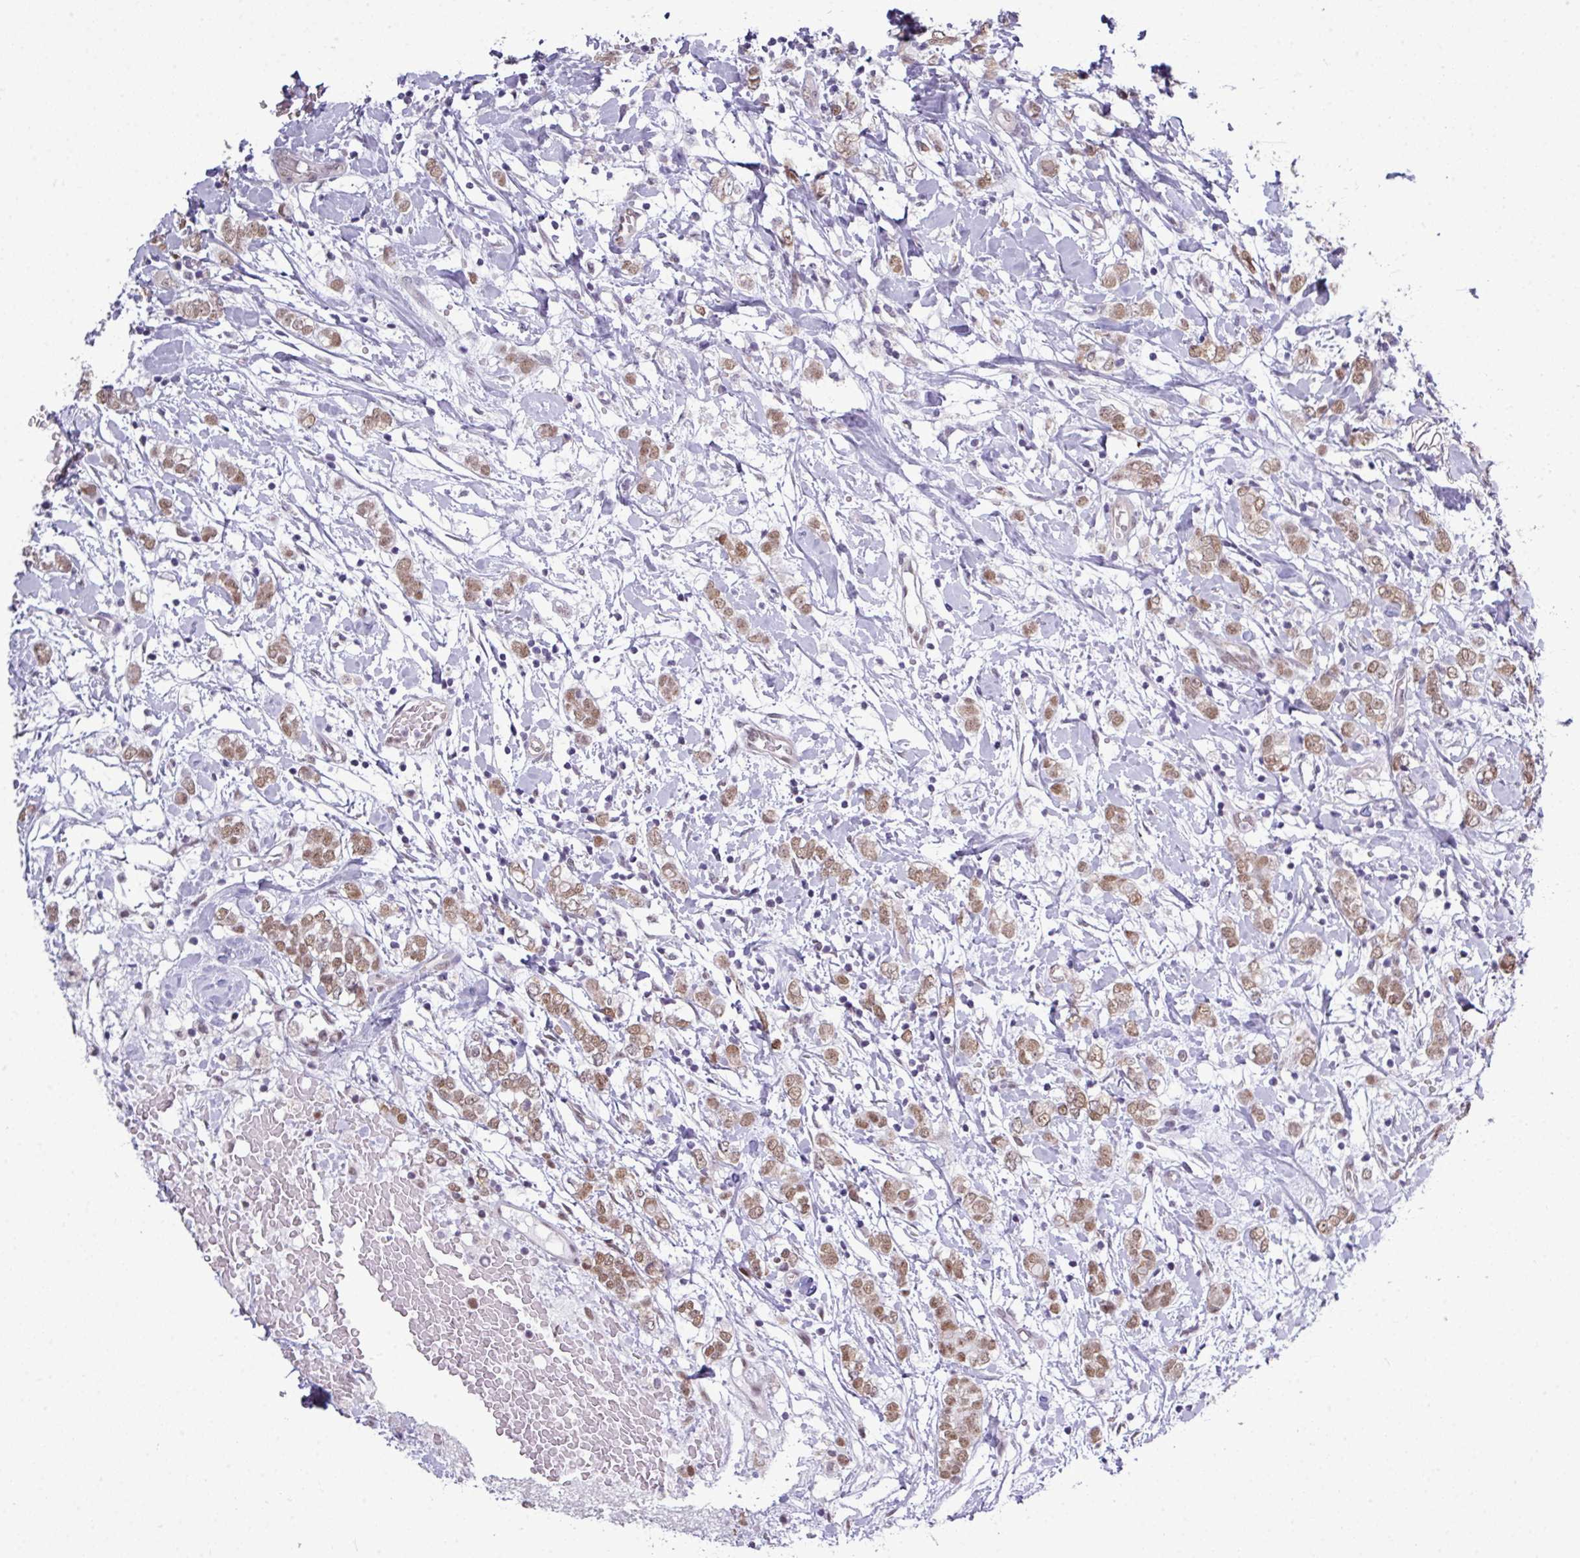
{"staining": {"intensity": "moderate", "quantity": ">75%", "location": "nuclear"}, "tissue": "breast cancer", "cell_type": "Tumor cells", "image_type": "cancer", "snomed": [{"axis": "morphology", "description": "Normal tissue, NOS"}, {"axis": "morphology", "description": "Lobular carcinoma"}, {"axis": "topography", "description": "Breast"}], "caption": "This photomicrograph reveals lobular carcinoma (breast) stained with IHC to label a protein in brown. The nuclear of tumor cells show moderate positivity for the protein. Nuclei are counter-stained blue.", "gene": "ZNF217", "patient": {"sex": "female", "age": 47}}